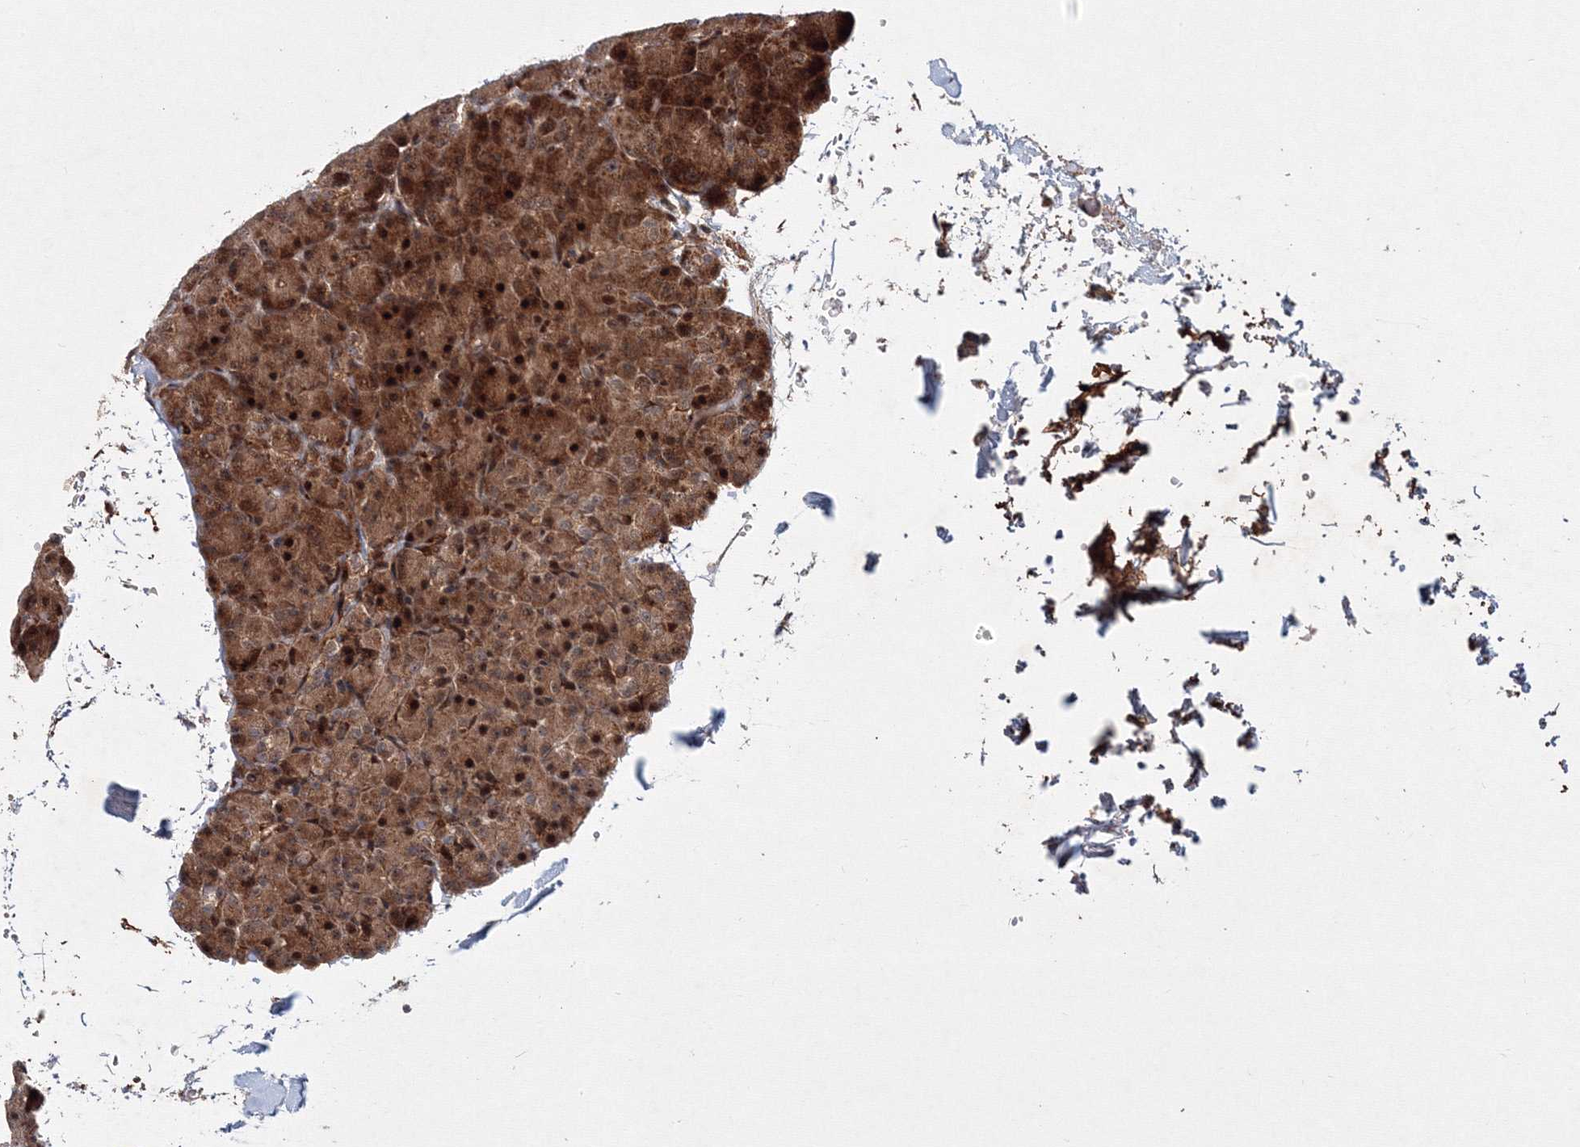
{"staining": {"intensity": "strong", "quantity": ">75%", "location": "cytoplasmic/membranous,nuclear"}, "tissue": "pancreas", "cell_type": "Exocrine glandular cells", "image_type": "normal", "snomed": [{"axis": "morphology", "description": "Normal tissue, NOS"}, {"axis": "topography", "description": "Pancreas"}], "caption": "Strong cytoplasmic/membranous,nuclear staining is present in approximately >75% of exocrine glandular cells in normal pancreas. (DAB IHC with brightfield microscopy, high magnification).", "gene": "ANKAR", "patient": {"sex": "female", "age": 43}}